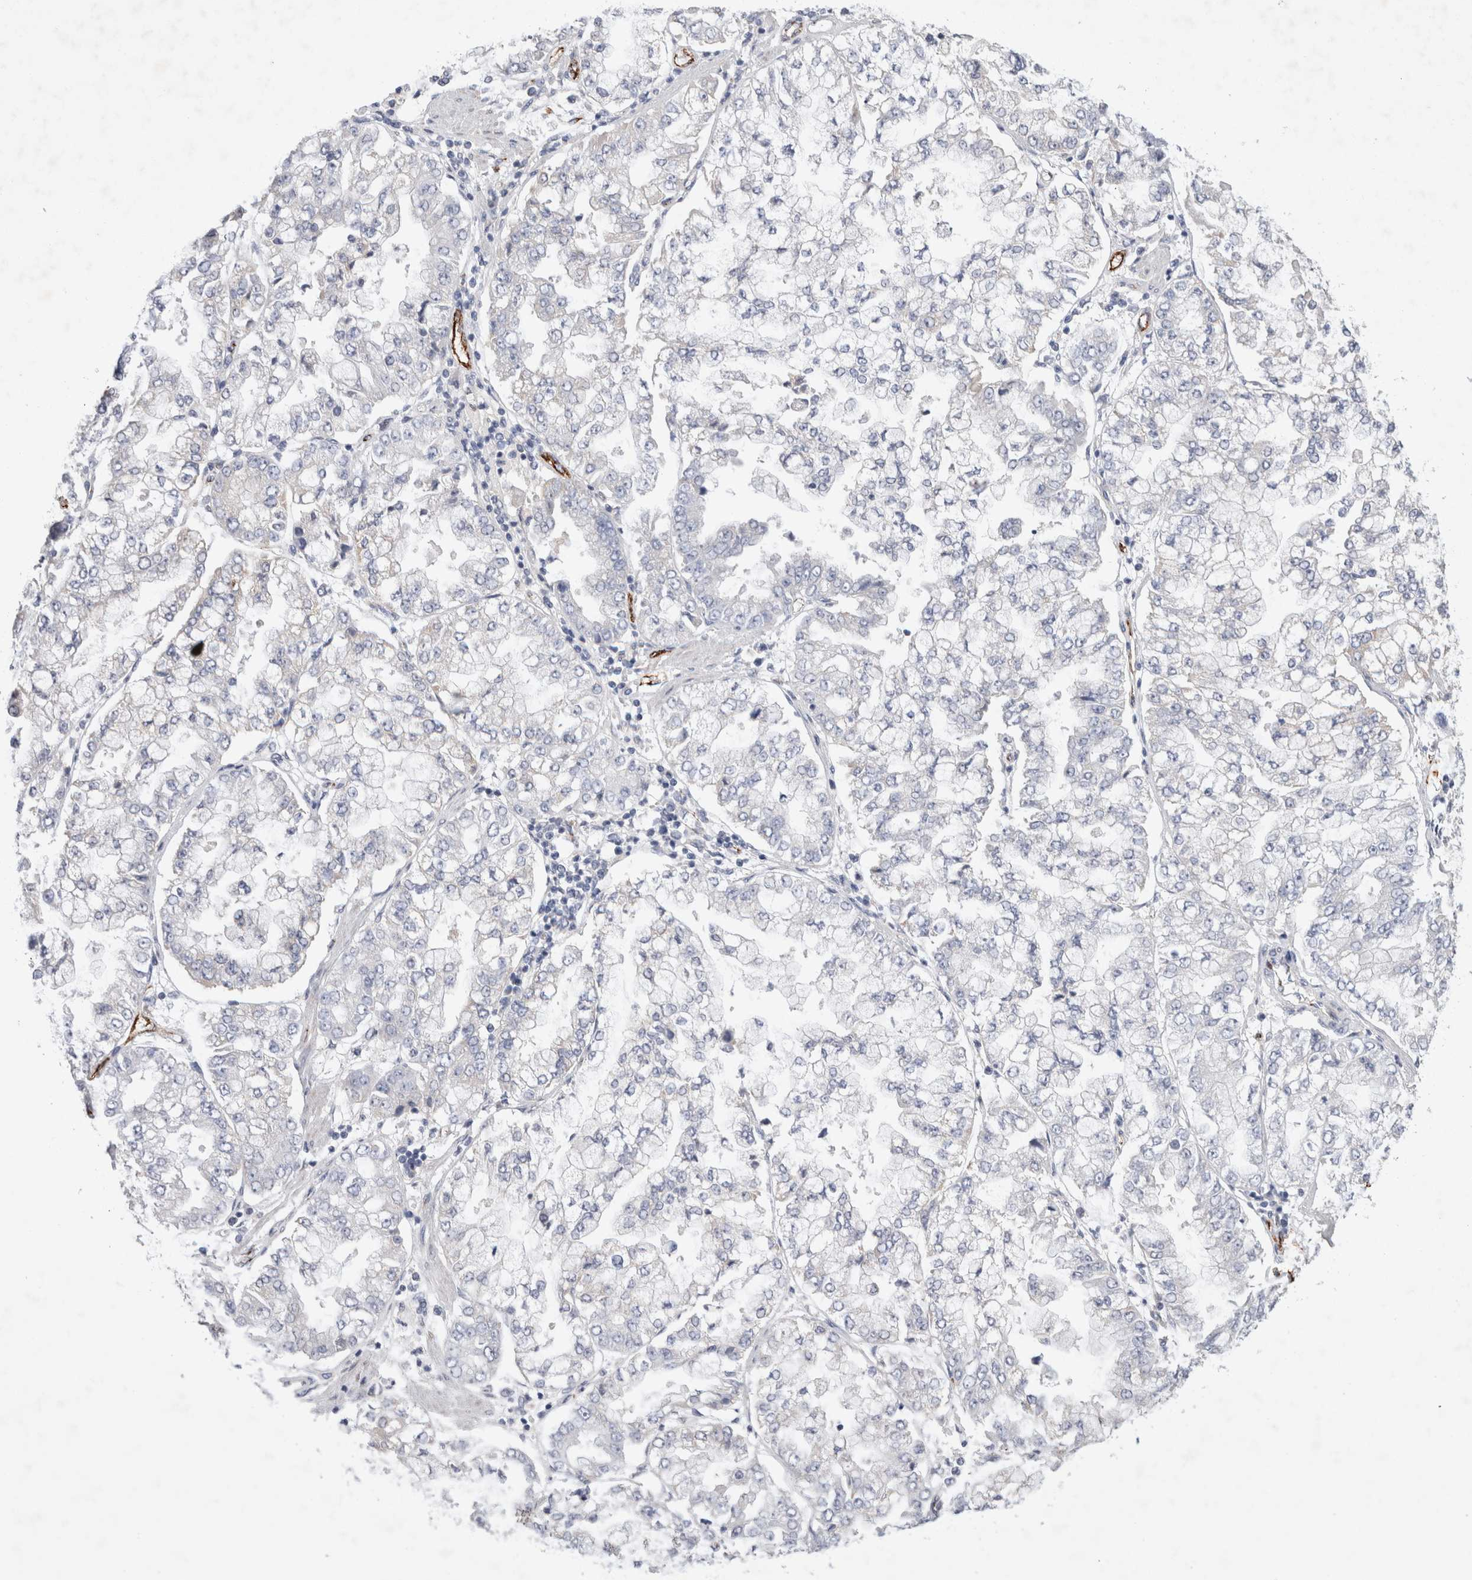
{"staining": {"intensity": "negative", "quantity": "none", "location": "none"}, "tissue": "stomach cancer", "cell_type": "Tumor cells", "image_type": "cancer", "snomed": [{"axis": "morphology", "description": "Adenocarcinoma, NOS"}, {"axis": "topography", "description": "Stomach"}], "caption": "Immunohistochemistry (IHC) image of human stomach adenocarcinoma stained for a protein (brown), which demonstrates no positivity in tumor cells. (DAB immunohistochemistry visualized using brightfield microscopy, high magnification).", "gene": "IARS2", "patient": {"sex": "male", "age": 76}}